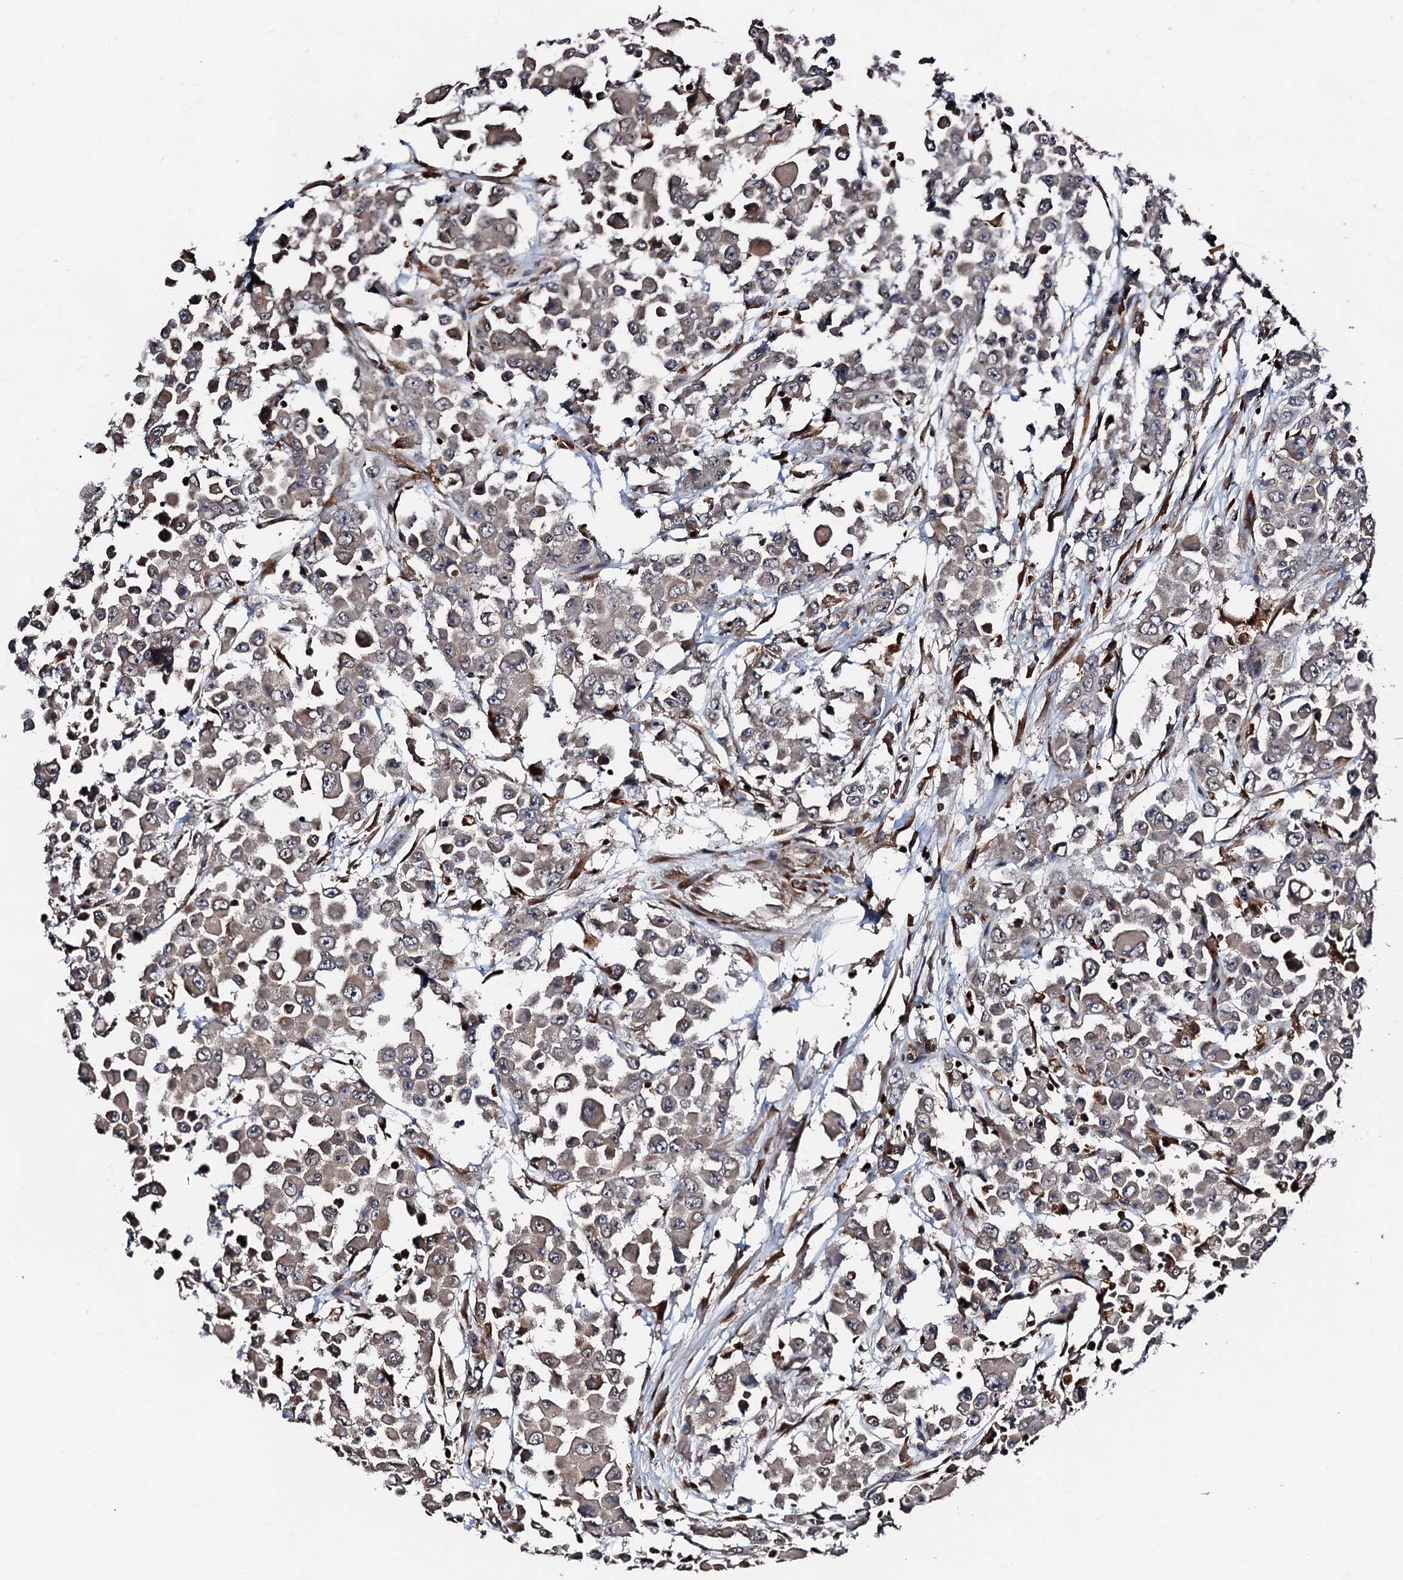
{"staining": {"intensity": "weak", "quantity": ">75%", "location": "cytoplasmic/membranous"}, "tissue": "colorectal cancer", "cell_type": "Tumor cells", "image_type": "cancer", "snomed": [{"axis": "morphology", "description": "Adenocarcinoma, NOS"}, {"axis": "topography", "description": "Colon"}], "caption": "Human colorectal cancer (adenocarcinoma) stained for a protein (brown) shows weak cytoplasmic/membranous positive expression in about >75% of tumor cells.", "gene": "EDC4", "patient": {"sex": "male", "age": 51}}